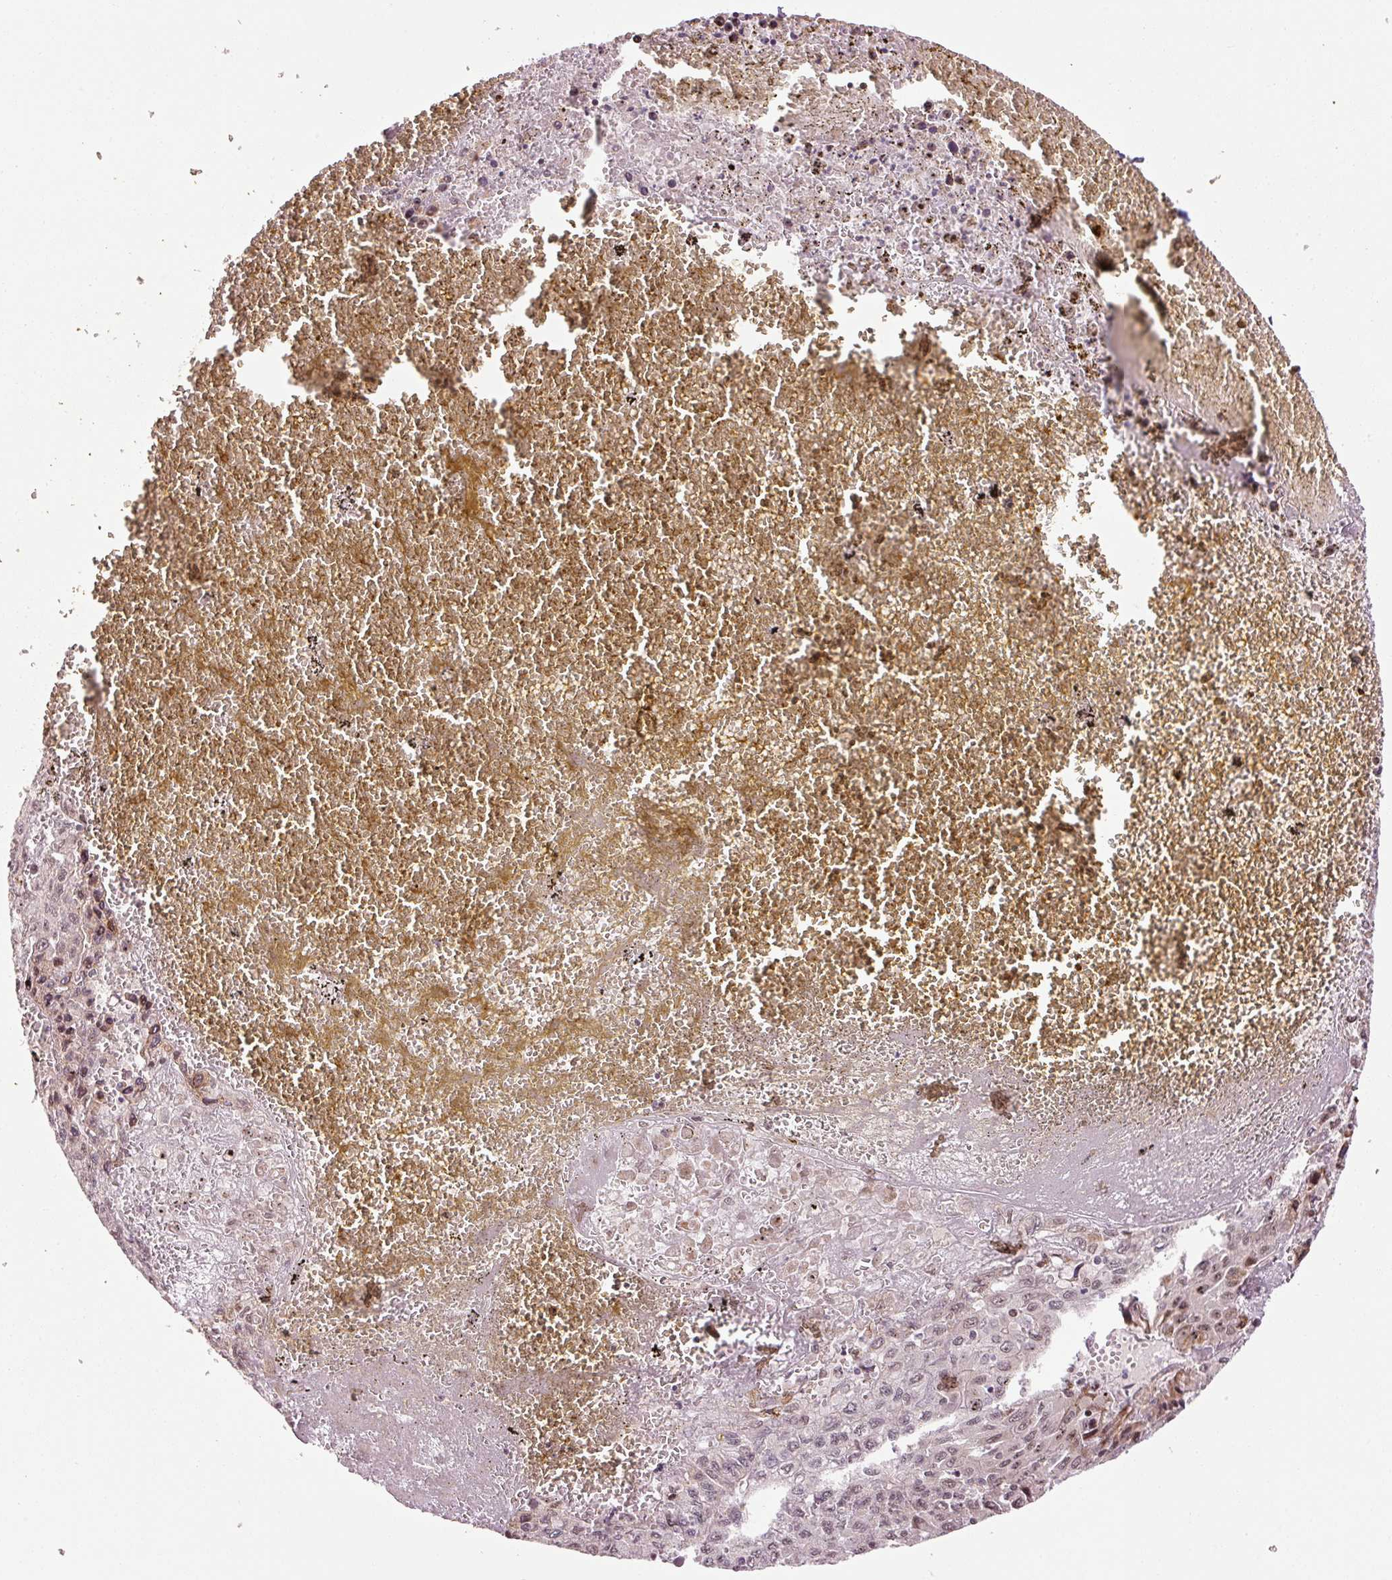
{"staining": {"intensity": "weak", "quantity": "25%-75%", "location": "nuclear"}, "tissue": "liver cancer", "cell_type": "Tumor cells", "image_type": "cancer", "snomed": [{"axis": "morphology", "description": "Carcinoma, Hepatocellular, NOS"}, {"axis": "topography", "description": "Liver"}], "caption": "Approximately 25%-75% of tumor cells in hepatocellular carcinoma (liver) display weak nuclear protein positivity as visualized by brown immunohistochemical staining.", "gene": "ANKRD20A1", "patient": {"sex": "female", "age": 53}}